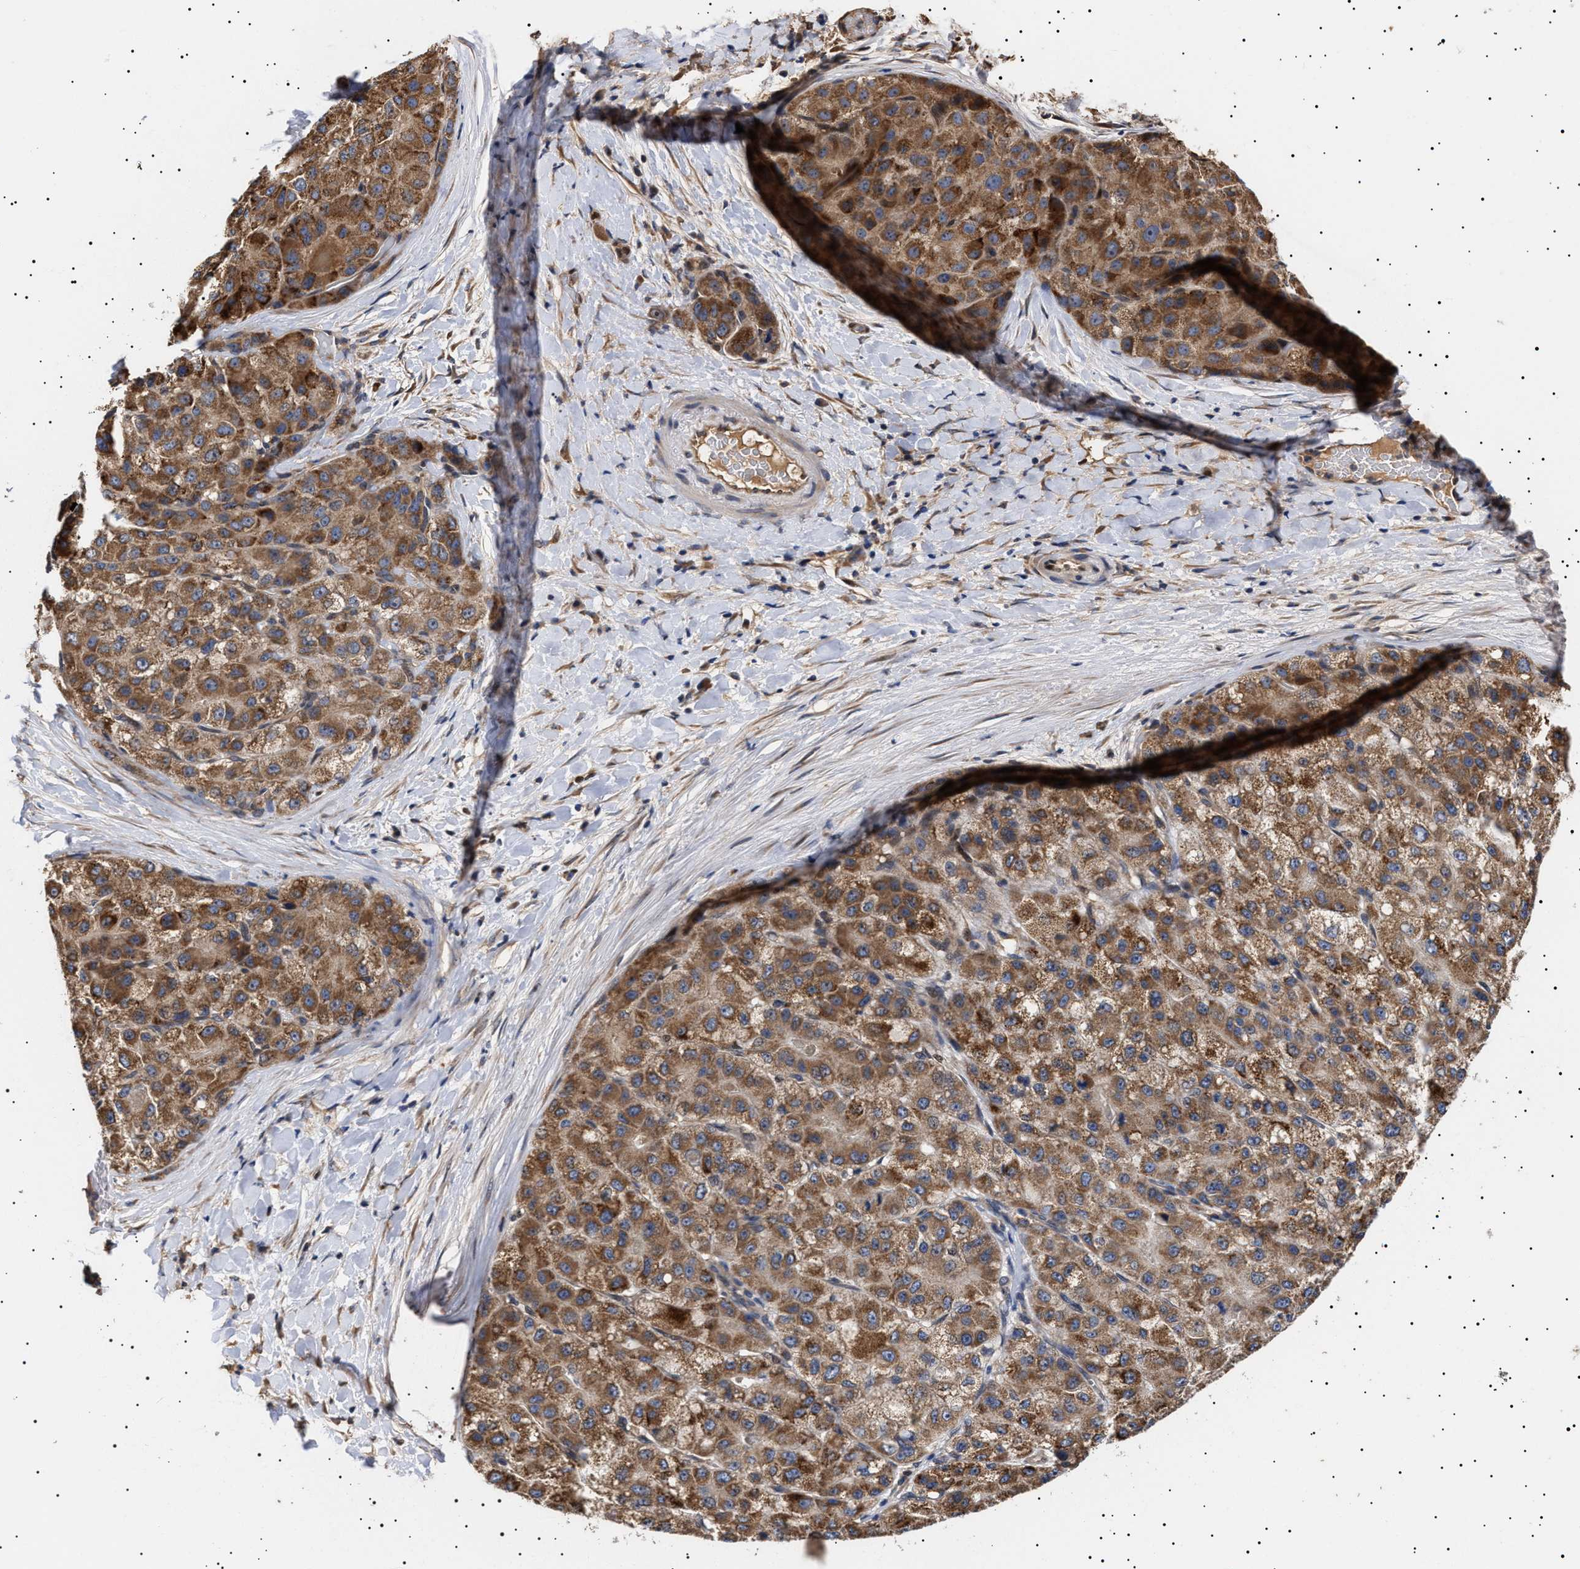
{"staining": {"intensity": "moderate", "quantity": ">75%", "location": "cytoplasmic/membranous"}, "tissue": "liver cancer", "cell_type": "Tumor cells", "image_type": "cancer", "snomed": [{"axis": "morphology", "description": "Carcinoma, Hepatocellular, NOS"}, {"axis": "topography", "description": "Liver"}], "caption": "A medium amount of moderate cytoplasmic/membranous staining is present in about >75% of tumor cells in liver cancer (hepatocellular carcinoma) tissue.", "gene": "KRBA1", "patient": {"sex": "male", "age": 80}}